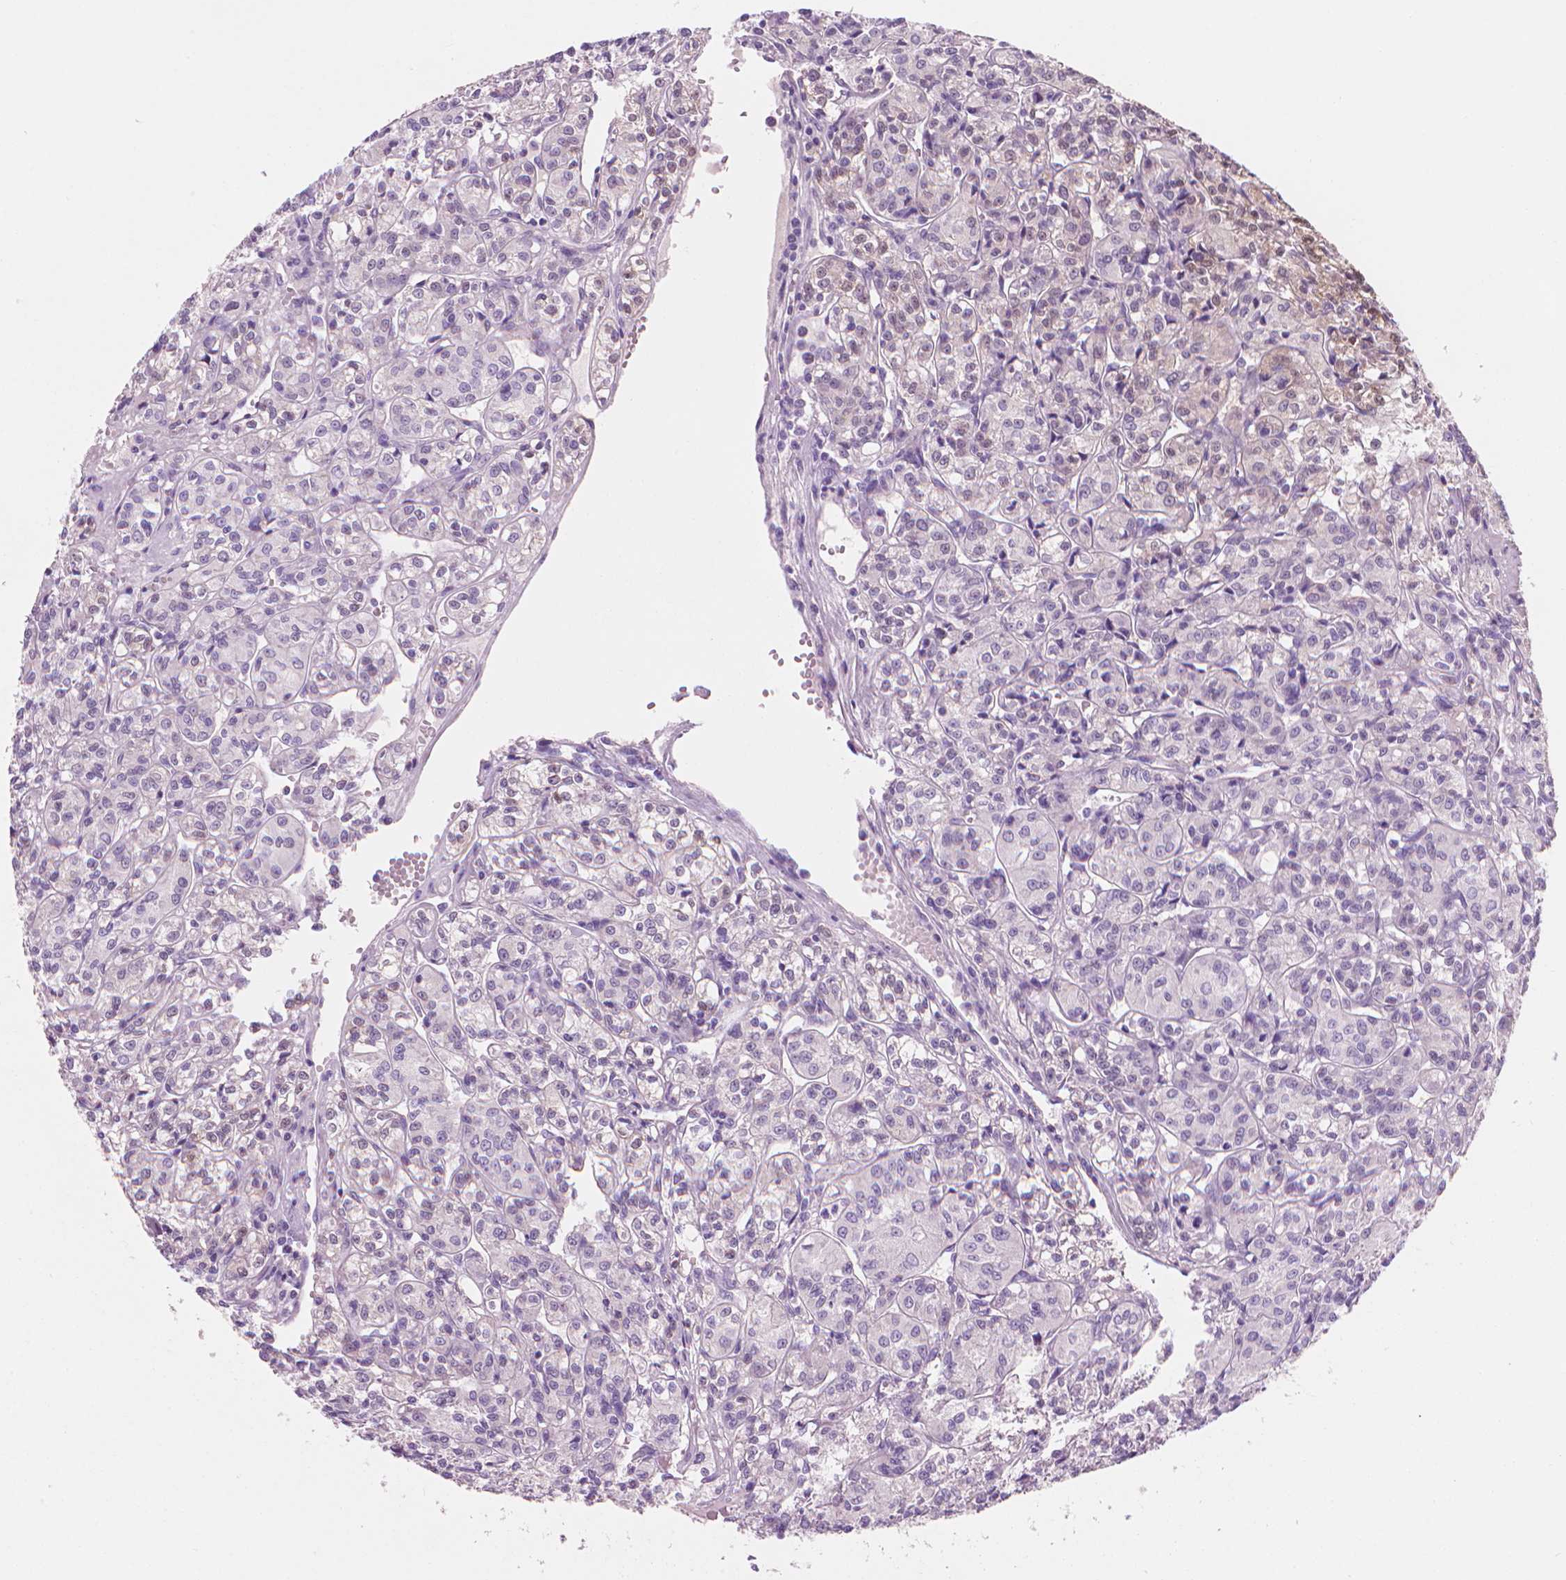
{"staining": {"intensity": "negative", "quantity": "none", "location": "none"}, "tissue": "renal cancer", "cell_type": "Tumor cells", "image_type": "cancer", "snomed": [{"axis": "morphology", "description": "Adenocarcinoma, NOS"}, {"axis": "topography", "description": "Kidney"}], "caption": "IHC photomicrograph of neoplastic tissue: human renal cancer stained with DAB (3,3'-diaminobenzidine) displays no significant protein staining in tumor cells.", "gene": "ENO2", "patient": {"sex": "male", "age": 36}}